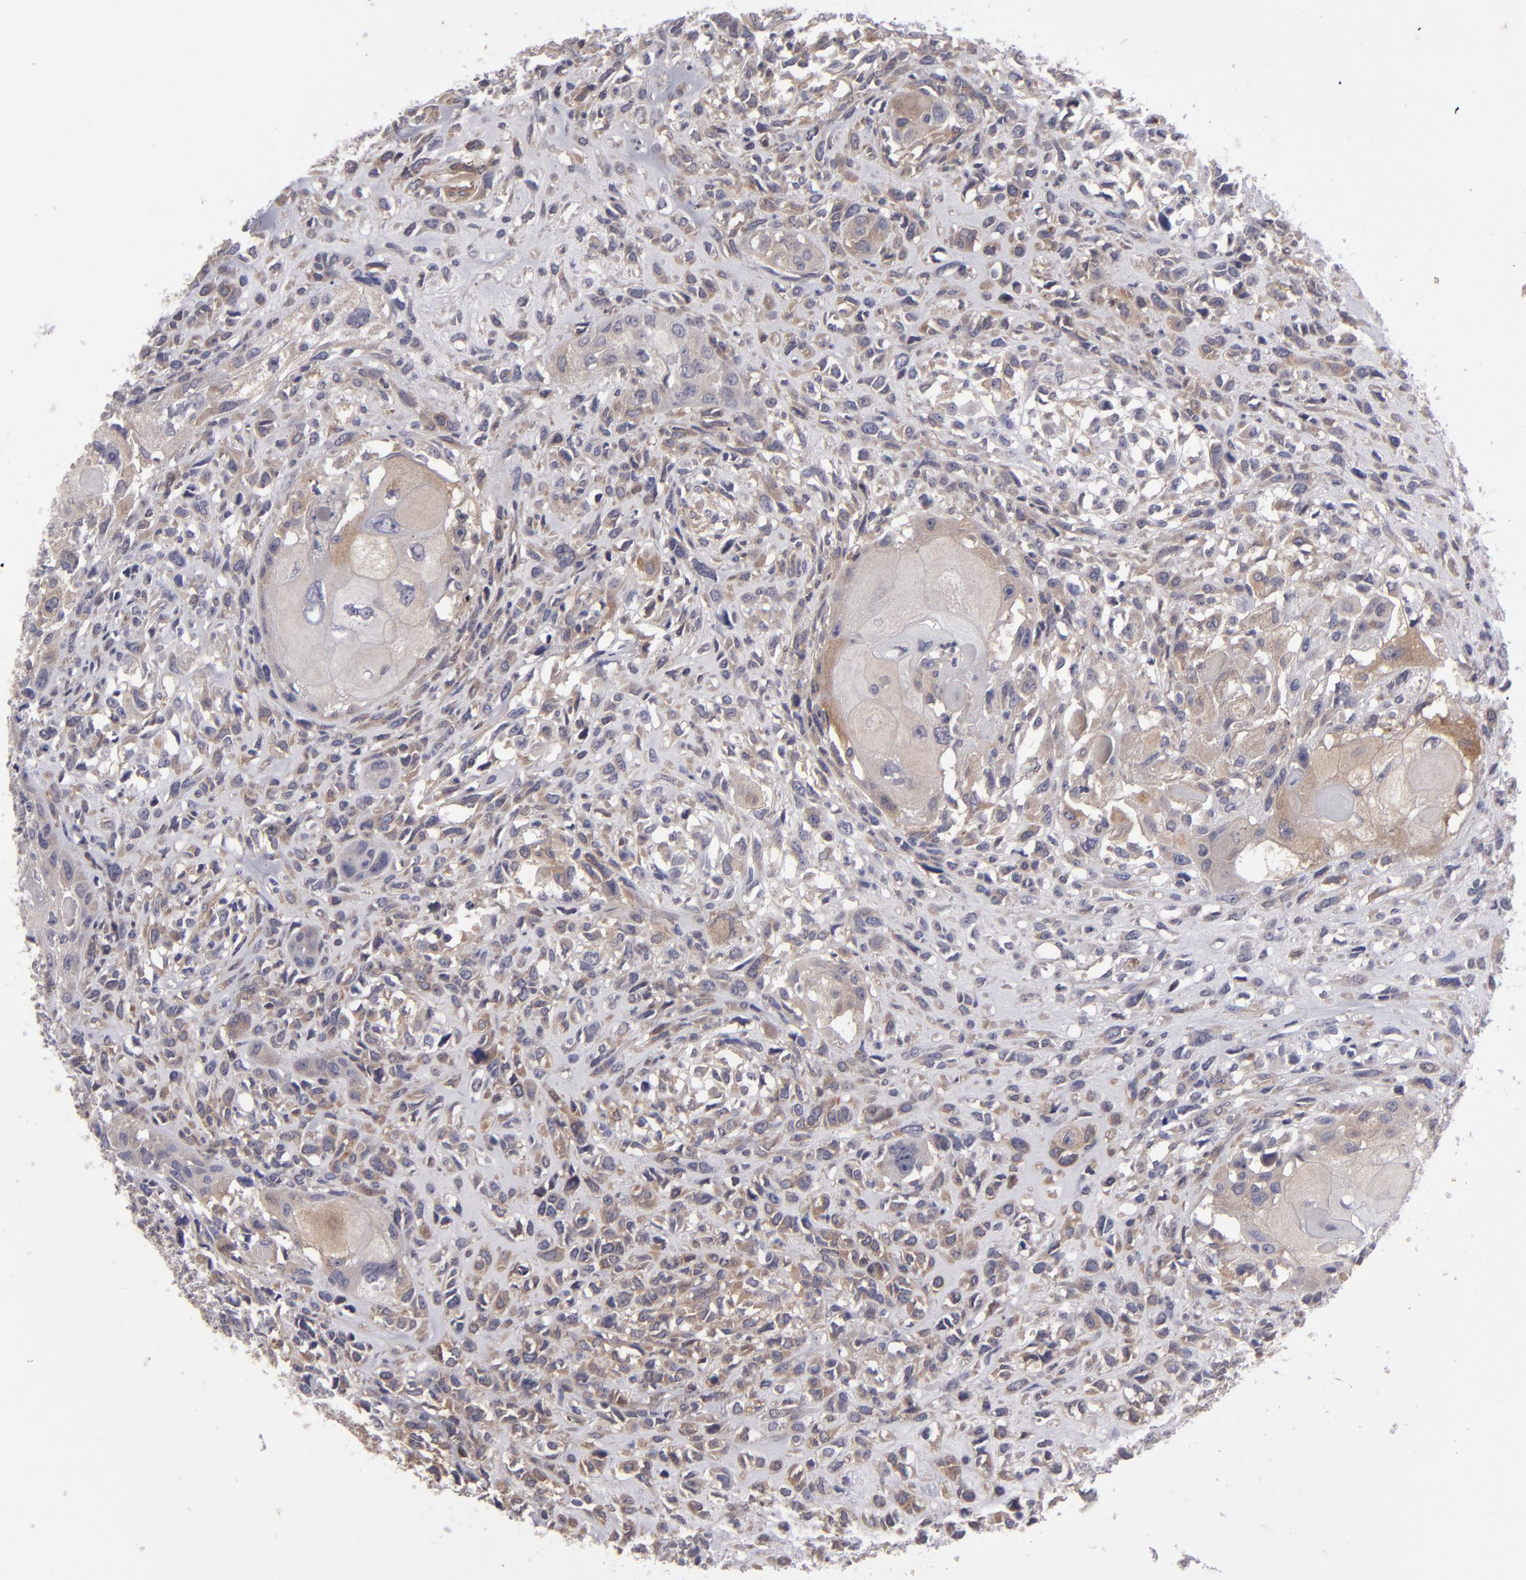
{"staining": {"intensity": "moderate", "quantity": "25%-75%", "location": "cytoplasmic/membranous"}, "tissue": "head and neck cancer", "cell_type": "Tumor cells", "image_type": "cancer", "snomed": [{"axis": "morphology", "description": "Neoplasm, malignant, NOS"}, {"axis": "topography", "description": "Salivary gland"}, {"axis": "topography", "description": "Head-Neck"}], "caption": "Protein staining displays moderate cytoplasmic/membranous positivity in approximately 25%-75% of tumor cells in head and neck neoplasm (malignant).", "gene": "ITIH4", "patient": {"sex": "male", "age": 43}}